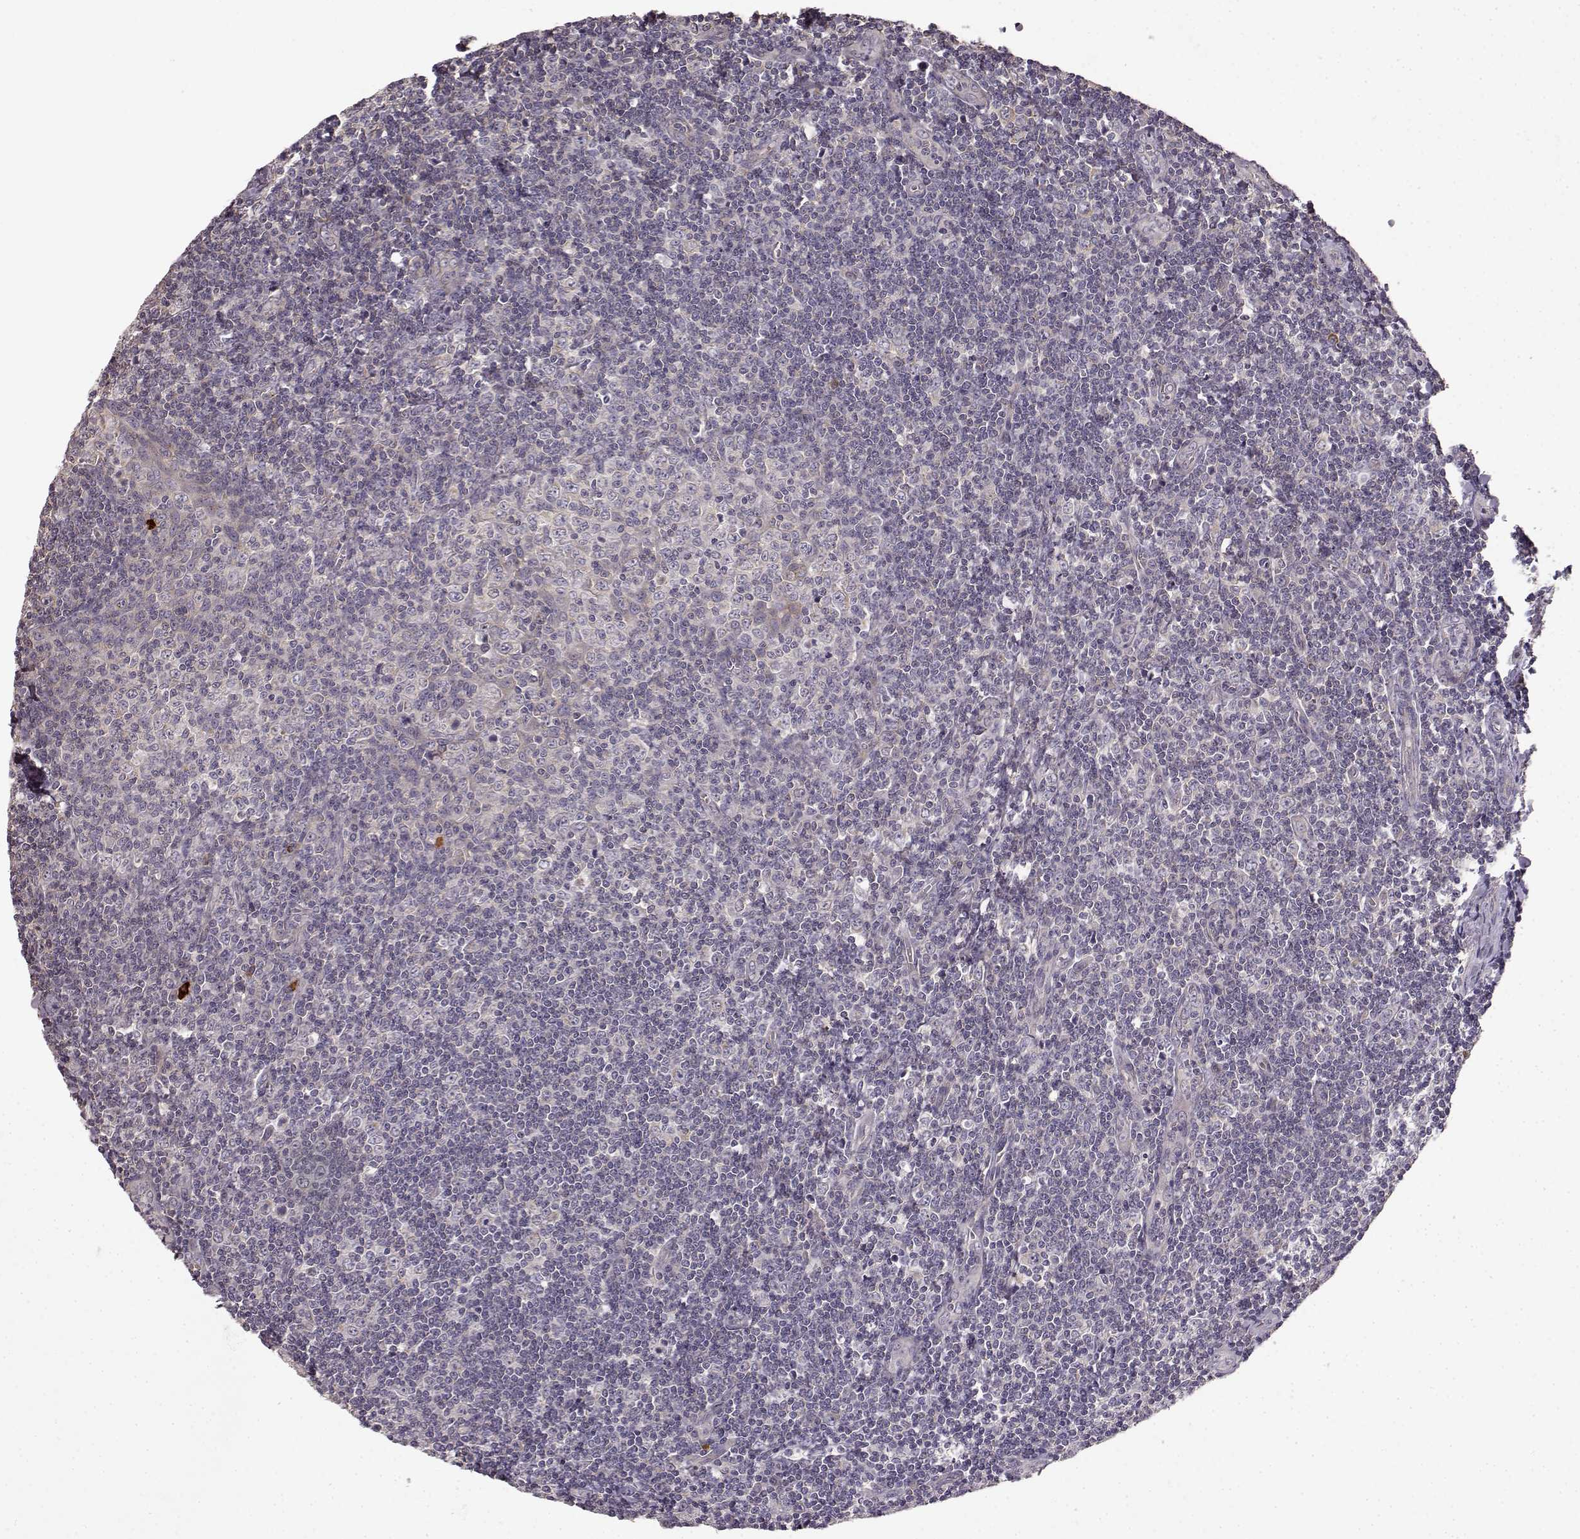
{"staining": {"intensity": "negative", "quantity": "none", "location": "none"}, "tissue": "tonsil", "cell_type": "Germinal center cells", "image_type": "normal", "snomed": [{"axis": "morphology", "description": "Normal tissue, NOS"}, {"axis": "morphology", "description": "Inflammation, NOS"}, {"axis": "topography", "description": "Tonsil"}], "caption": "Immunohistochemistry micrograph of normal human tonsil stained for a protein (brown), which reveals no expression in germinal center cells. The staining was performed using DAB to visualize the protein expression in brown, while the nuclei were stained in blue with hematoxylin (Magnification: 20x).", "gene": "ERBB3", "patient": {"sex": "female", "age": 31}}